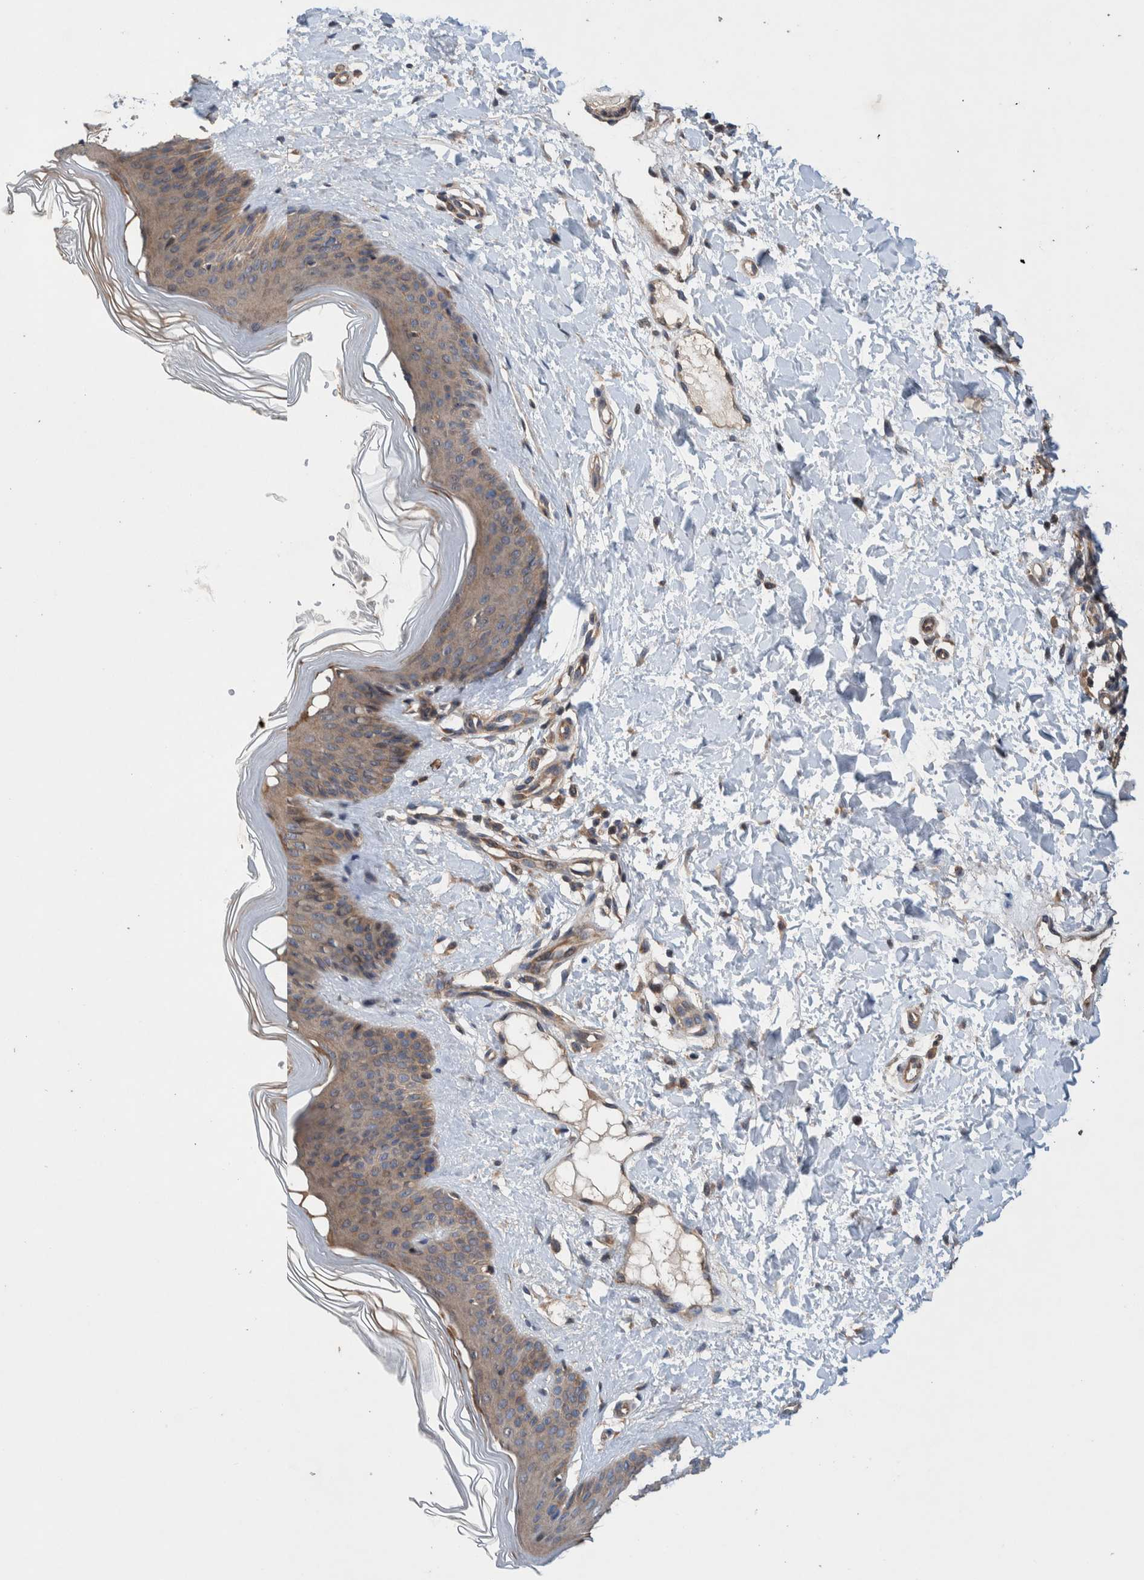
{"staining": {"intensity": "moderate", "quantity": ">75%", "location": "cytoplasmic/membranous"}, "tissue": "skin", "cell_type": "Fibroblasts", "image_type": "normal", "snomed": [{"axis": "morphology", "description": "Normal tissue, NOS"}, {"axis": "morphology", "description": "Malignant melanoma, Metastatic site"}, {"axis": "topography", "description": "Skin"}], "caption": "Immunohistochemistry (DAB) staining of benign skin shows moderate cytoplasmic/membranous protein positivity in about >75% of fibroblasts. (Stains: DAB in brown, nuclei in blue, Microscopy: brightfield microscopy at high magnification).", "gene": "PIK3R6", "patient": {"sex": "male", "age": 41}}